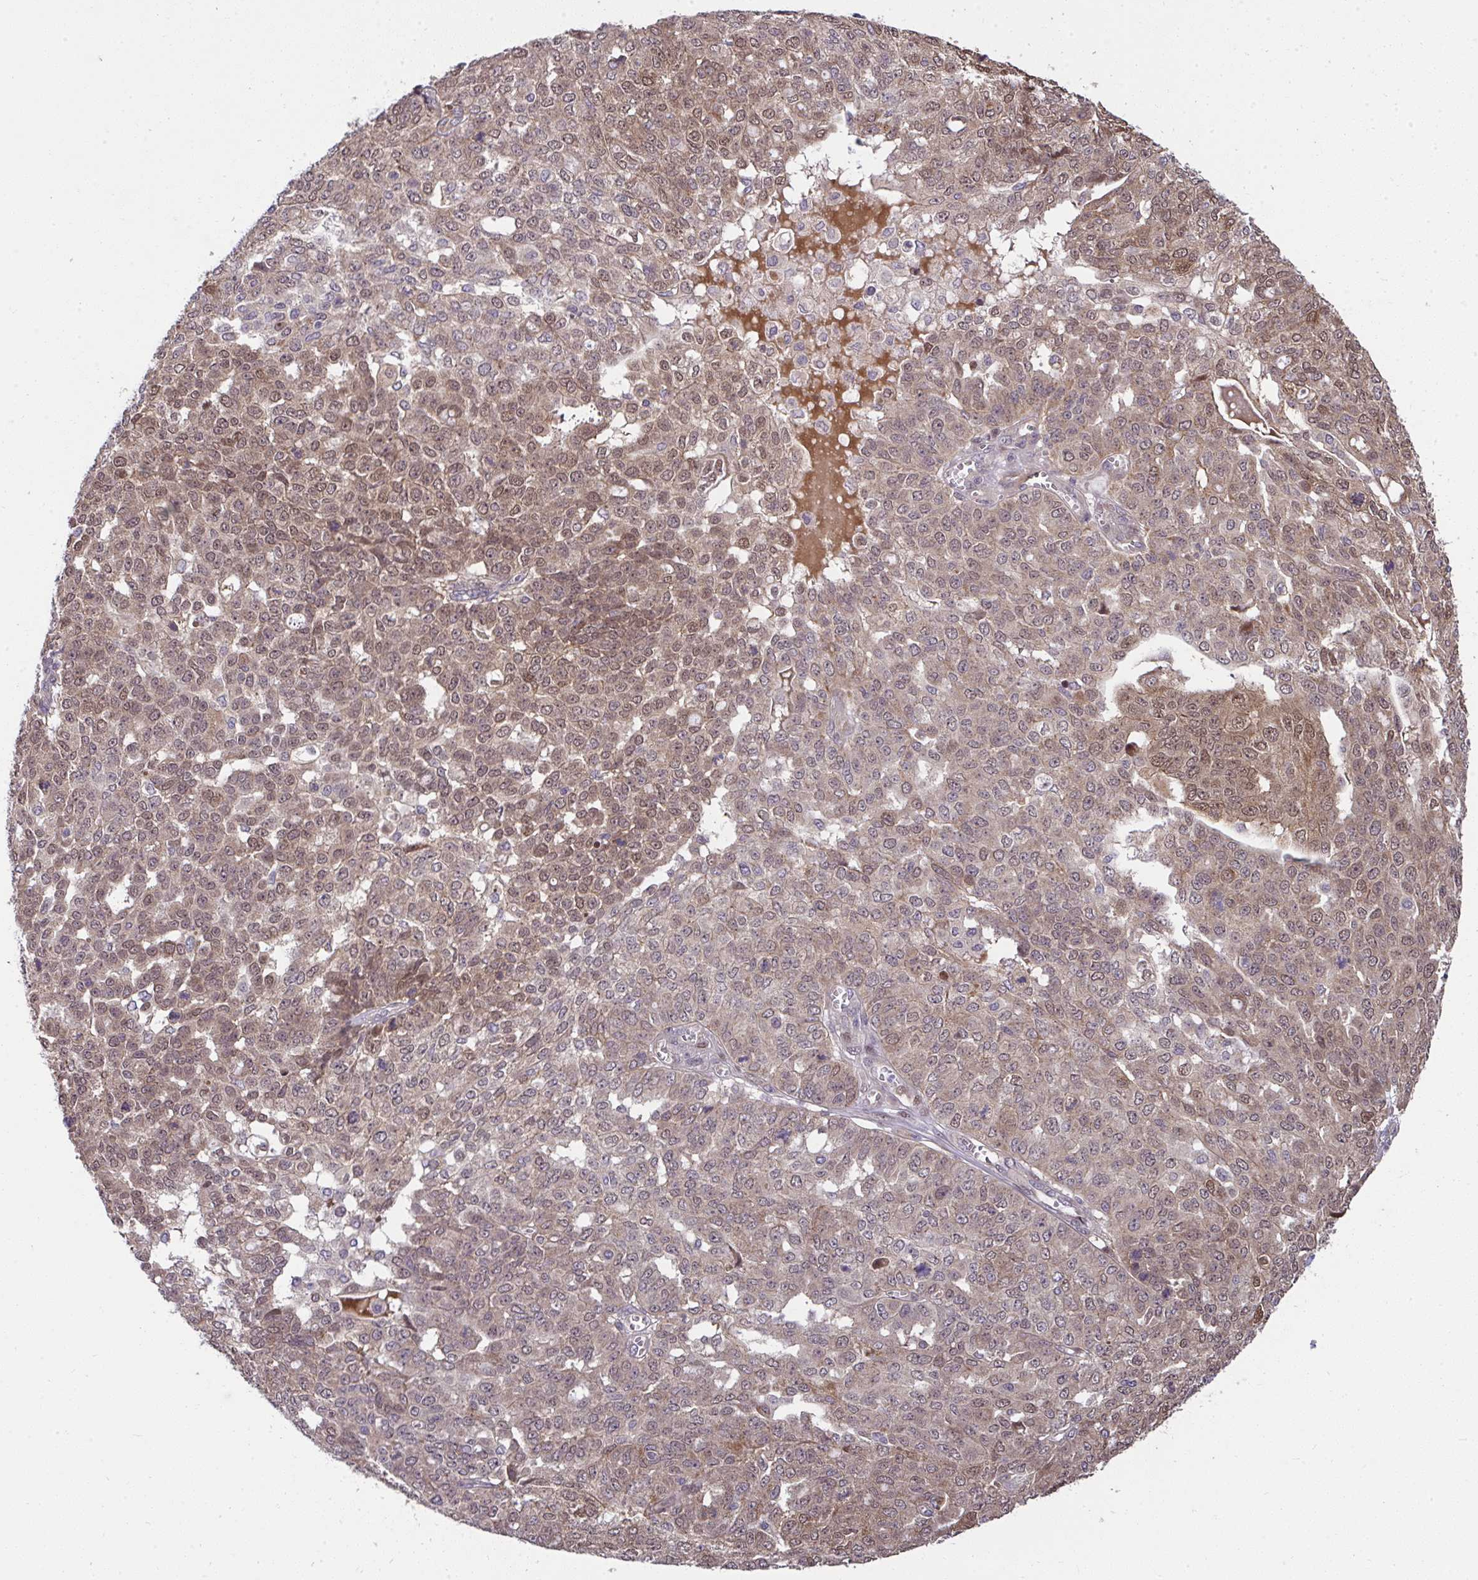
{"staining": {"intensity": "moderate", "quantity": ">75%", "location": "cytoplasmic/membranous,nuclear"}, "tissue": "ovarian cancer", "cell_type": "Tumor cells", "image_type": "cancer", "snomed": [{"axis": "morphology", "description": "Cystadenocarcinoma, serous, NOS"}, {"axis": "topography", "description": "Soft tissue"}, {"axis": "topography", "description": "Ovary"}], "caption": "Brown immunohistochemical staining in human ovarian cancer (serous cystadenocarcinoma) displays moderate cytoplasmic/membranous and nuclear positivity in approximately >75% of tumor cells.", "gene": "RDH14", "patient": {"sex": "female", "age": 57}}